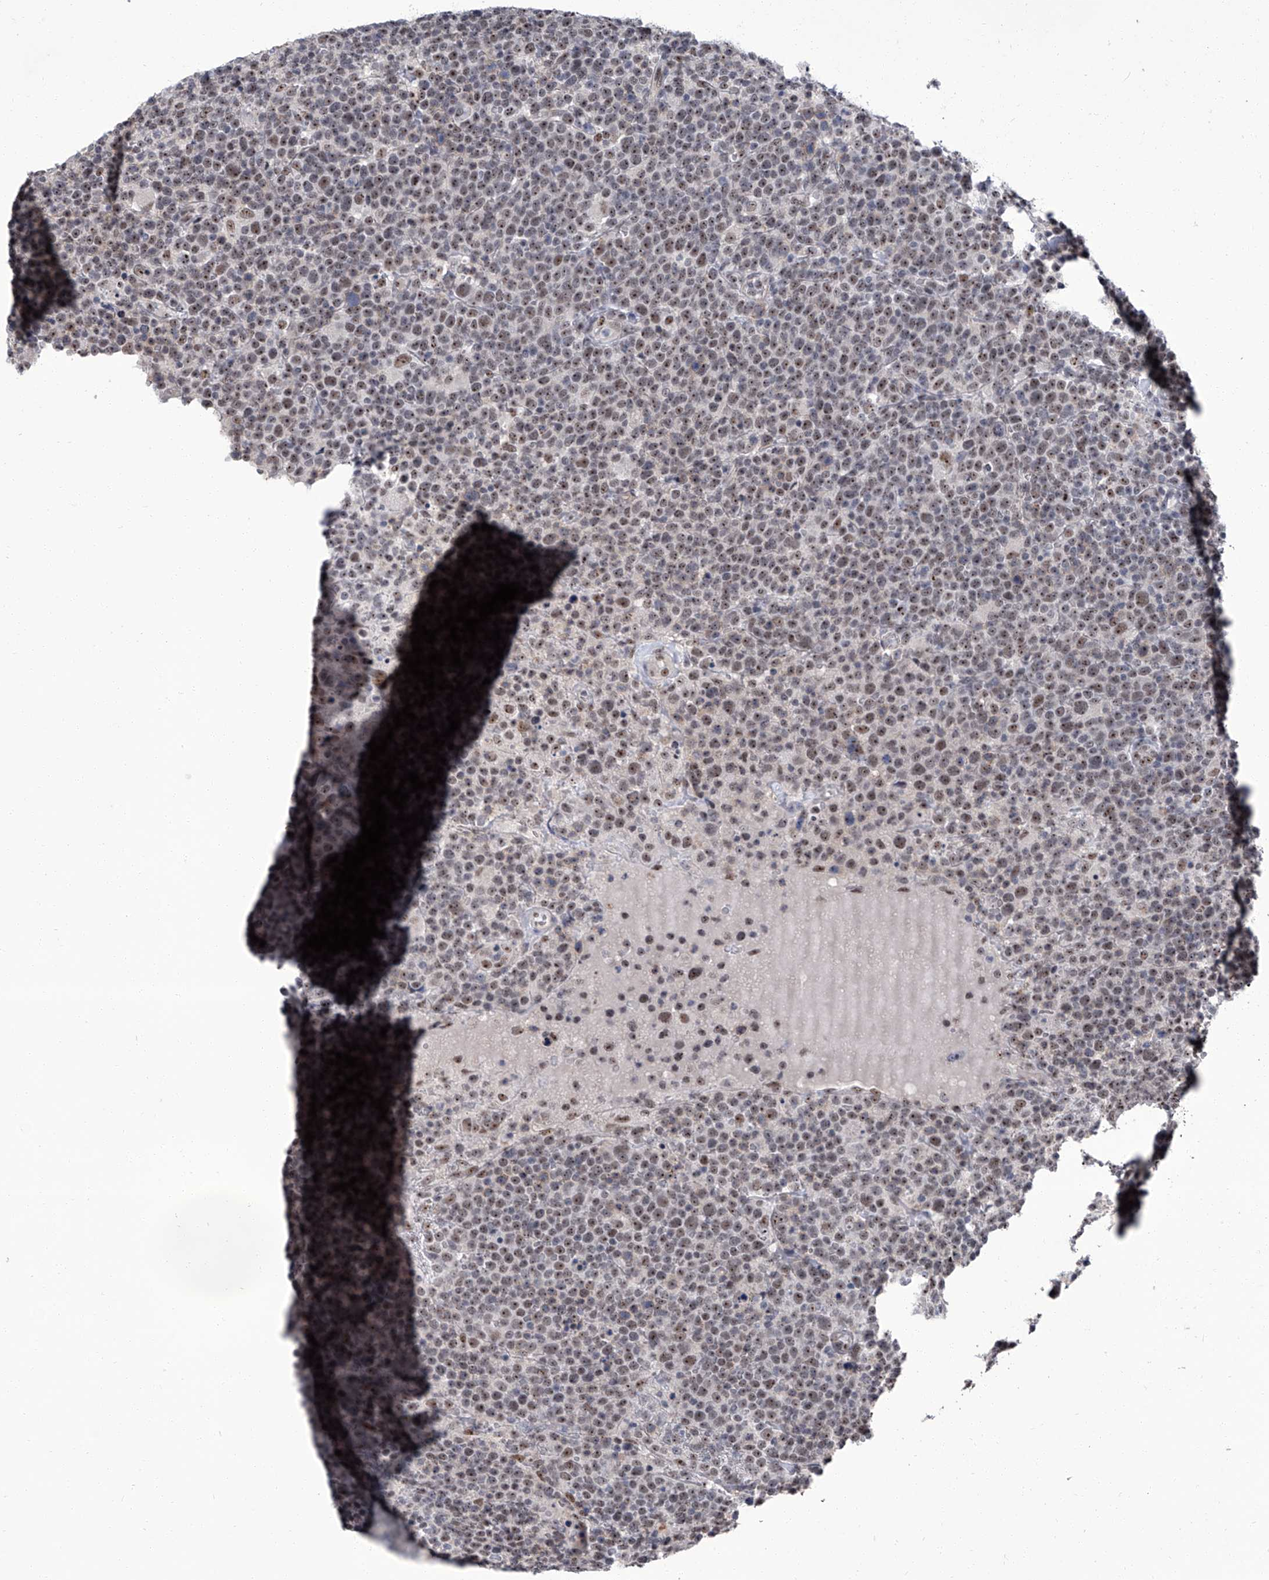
{"staining": {"intensity": "moderate", "quantity": ">75%", "location": "nuclear"}, "tissue": "lymphoma", "cell_type": "Tumor cells", "image_type": "cancer", "snomed": [{"axis": "morphology", "description": "Malignant lymphoma, non-Hodgkin's type, High grade"}, {"axis": "topography", "description": "Lymph node"}], "caption": "A high-resolution photomicrograph shows immunohistochemistry (IHC) staining of high-grade malignant lymphoma, non-Hodgkin's type, which demonstrates moderate nuclear staining in about >75% of tumor cells.", "gene": "CMTR1", "patient": {"sex": "male", "age": 61}}